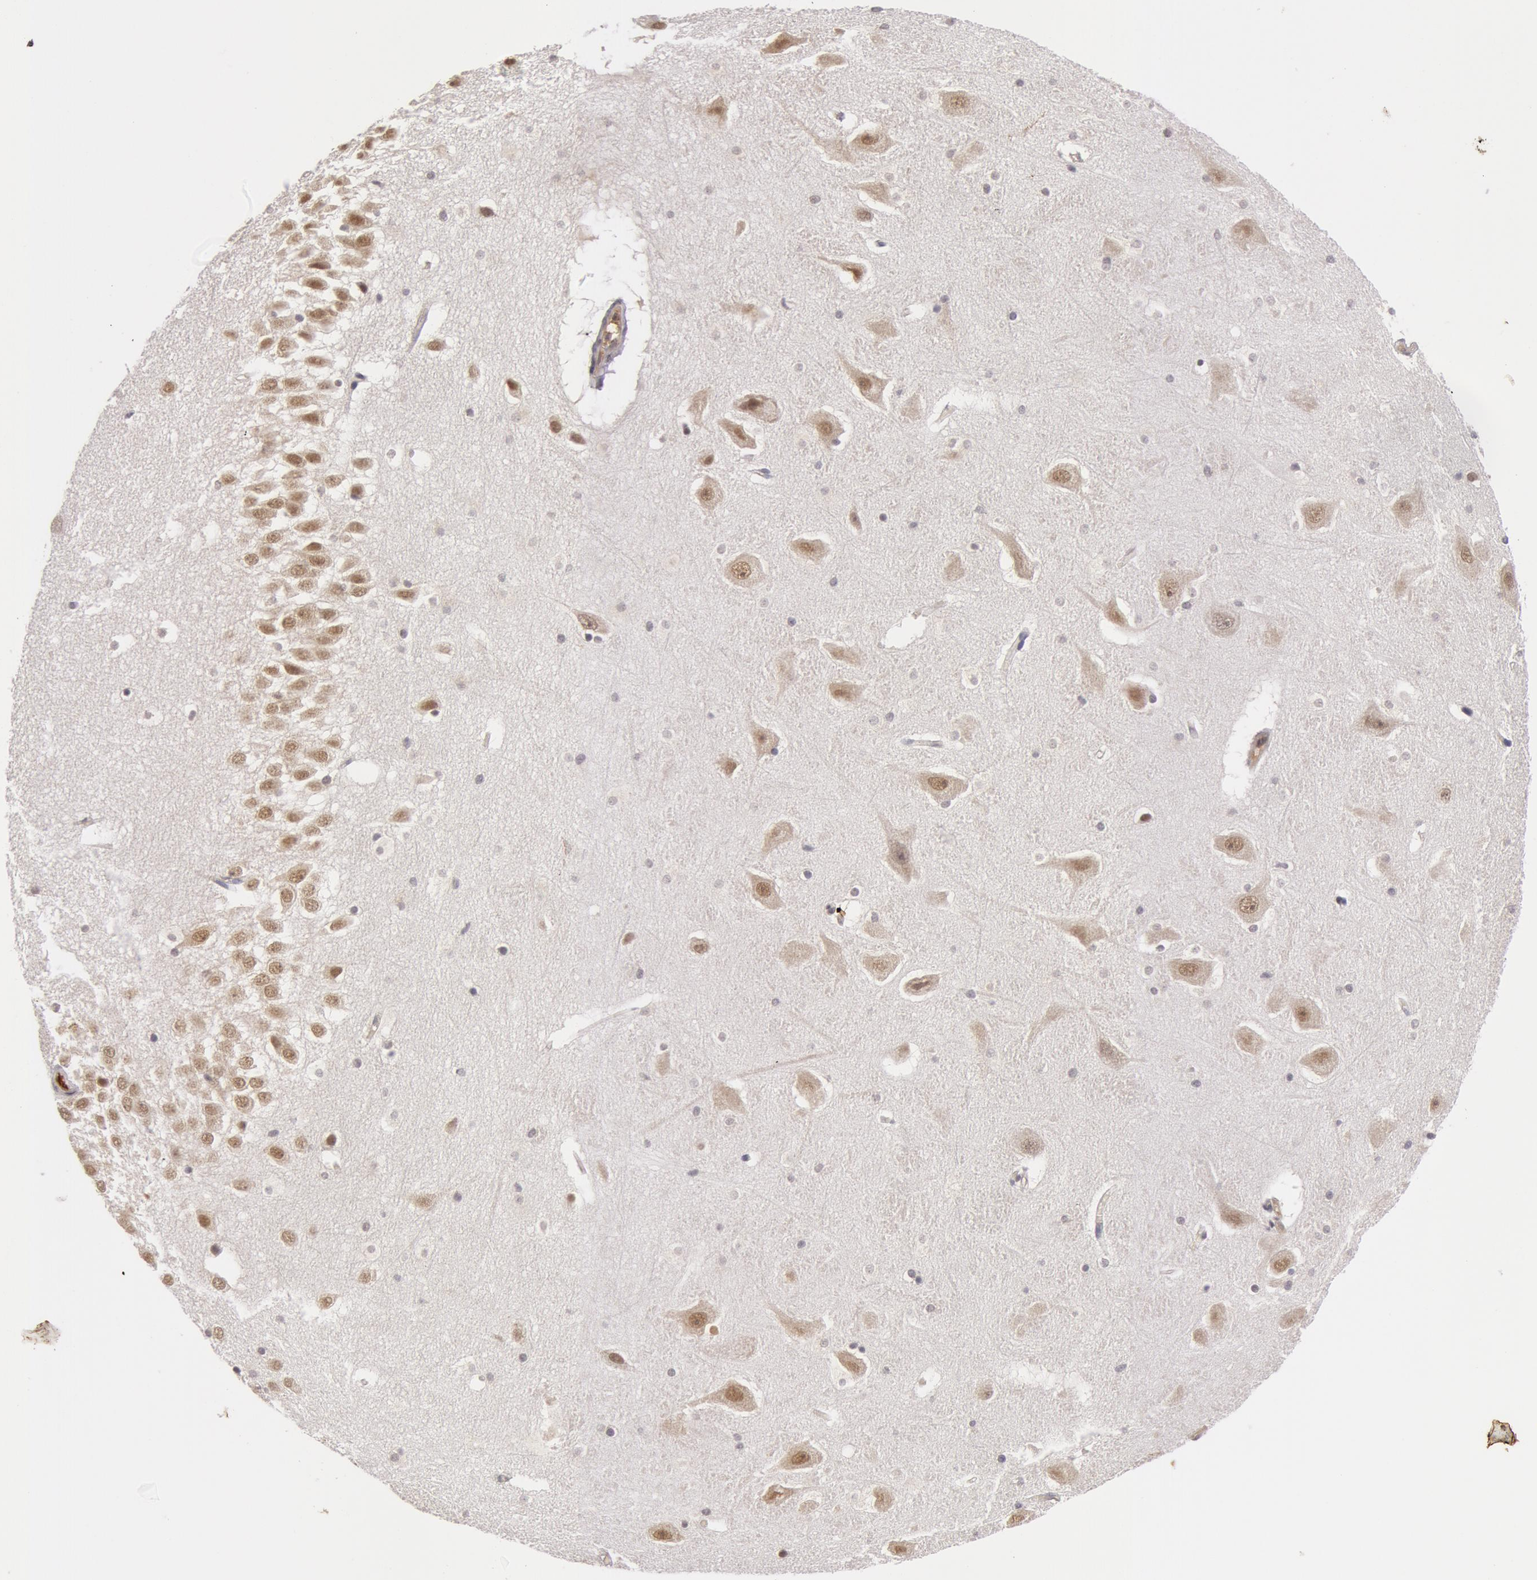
{"staining": {"intensity": "negative", "quantity": "none", "location": "none"}, "tissue": "hippocampus", "cell_type": "Glial cells", "image_type": "normal", "snomed": [{"axis": "morphology", "description": "Normal tissue, NOS"}, {"axis": "topography", "description": "Hippocampus"}], "caption": "A histopathology image of hippocampus stained for a protein reveals no brown staining in glial cells. Brightfield microscopy of immunohistochemistry stained with DAB (3,3'-diaminobenzidine) (brown) and hematoxylin (blue), captured at high magnification.", "gene": "SYTL4", "patient": {"sex": "male", "age": 45}}